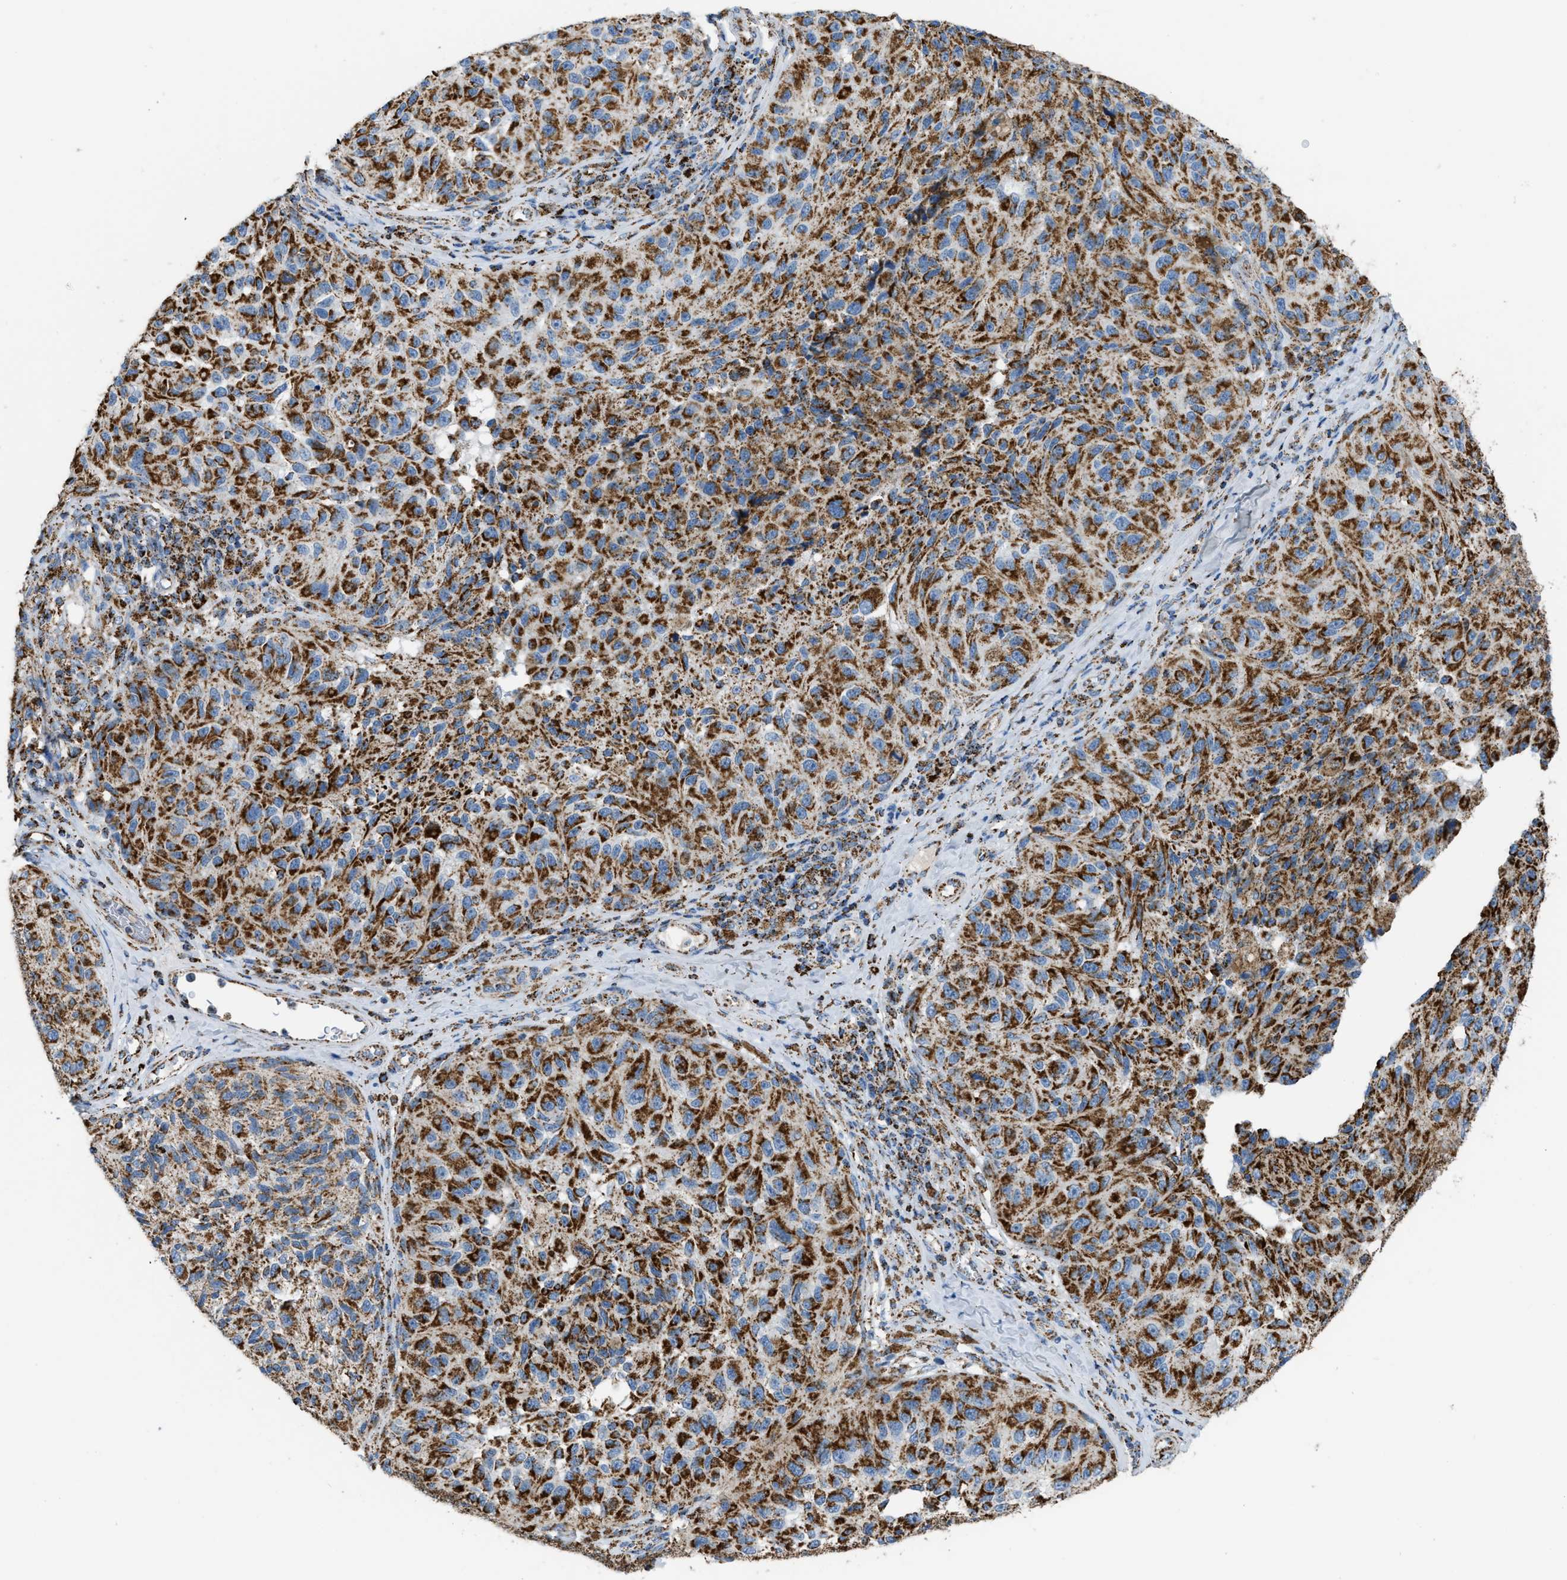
{"staining": {"intensity": "strong", "quantity": ">75%", "location": "cytoplasmic/membranous"}, "tissue": "melanoma", "cell_type": "Tumor cells", "image_type": "cancer", "snomed": [{"axis": "morphology", "description": "Malignant melanoma, NOS"}, {"axis": "topography", "description": "Skin"}], "caption": "Protein staining shows strong cytoplasmic/membranous positivity in about >75% of tumor cells in malignant melanoma.", "gene": "ETFB", "patient": {"sex": "female", "age": 73}}